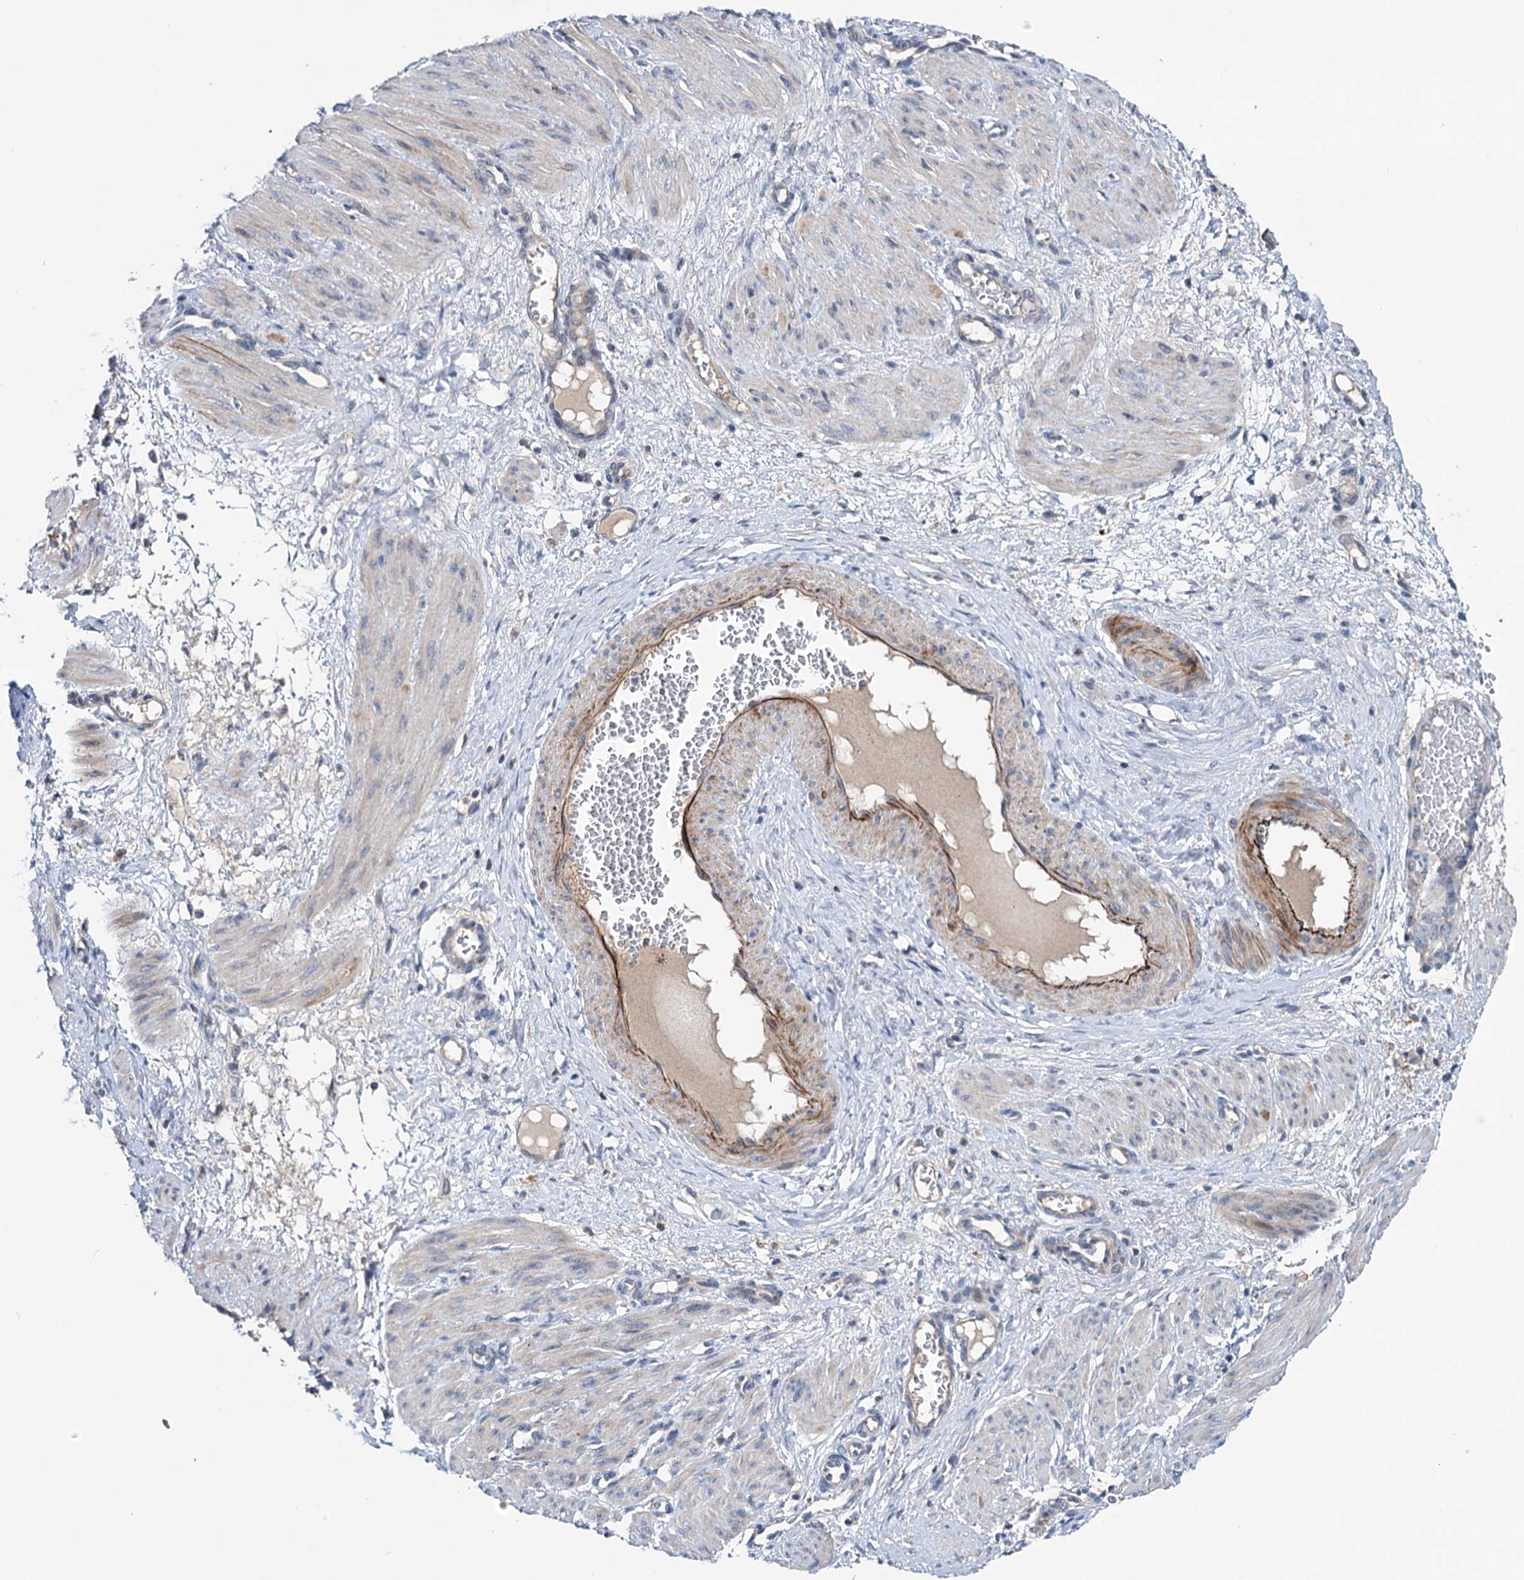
{"staining": {"intensity": "weak", "quantity": "<25%", "location": "cytoplasmic/membranous"}, "tissue": "smooth muscle", "cell_type": "Smooth muscle cells", "image_type": "normal", "snomed": [{"axis": "morphology", "description": "Normal tissue, NOS"}, {"axis": "topography", "description": "Endometrium"}], "caption": "DAB (3,3'-diaminobenzidine) immunohistochemical staining of benign smooth muscle demonstrates no significant expression in smooth muscle cells.", "gene": "NCAPD2", "patient": {"sex": "female", "age": 33}}